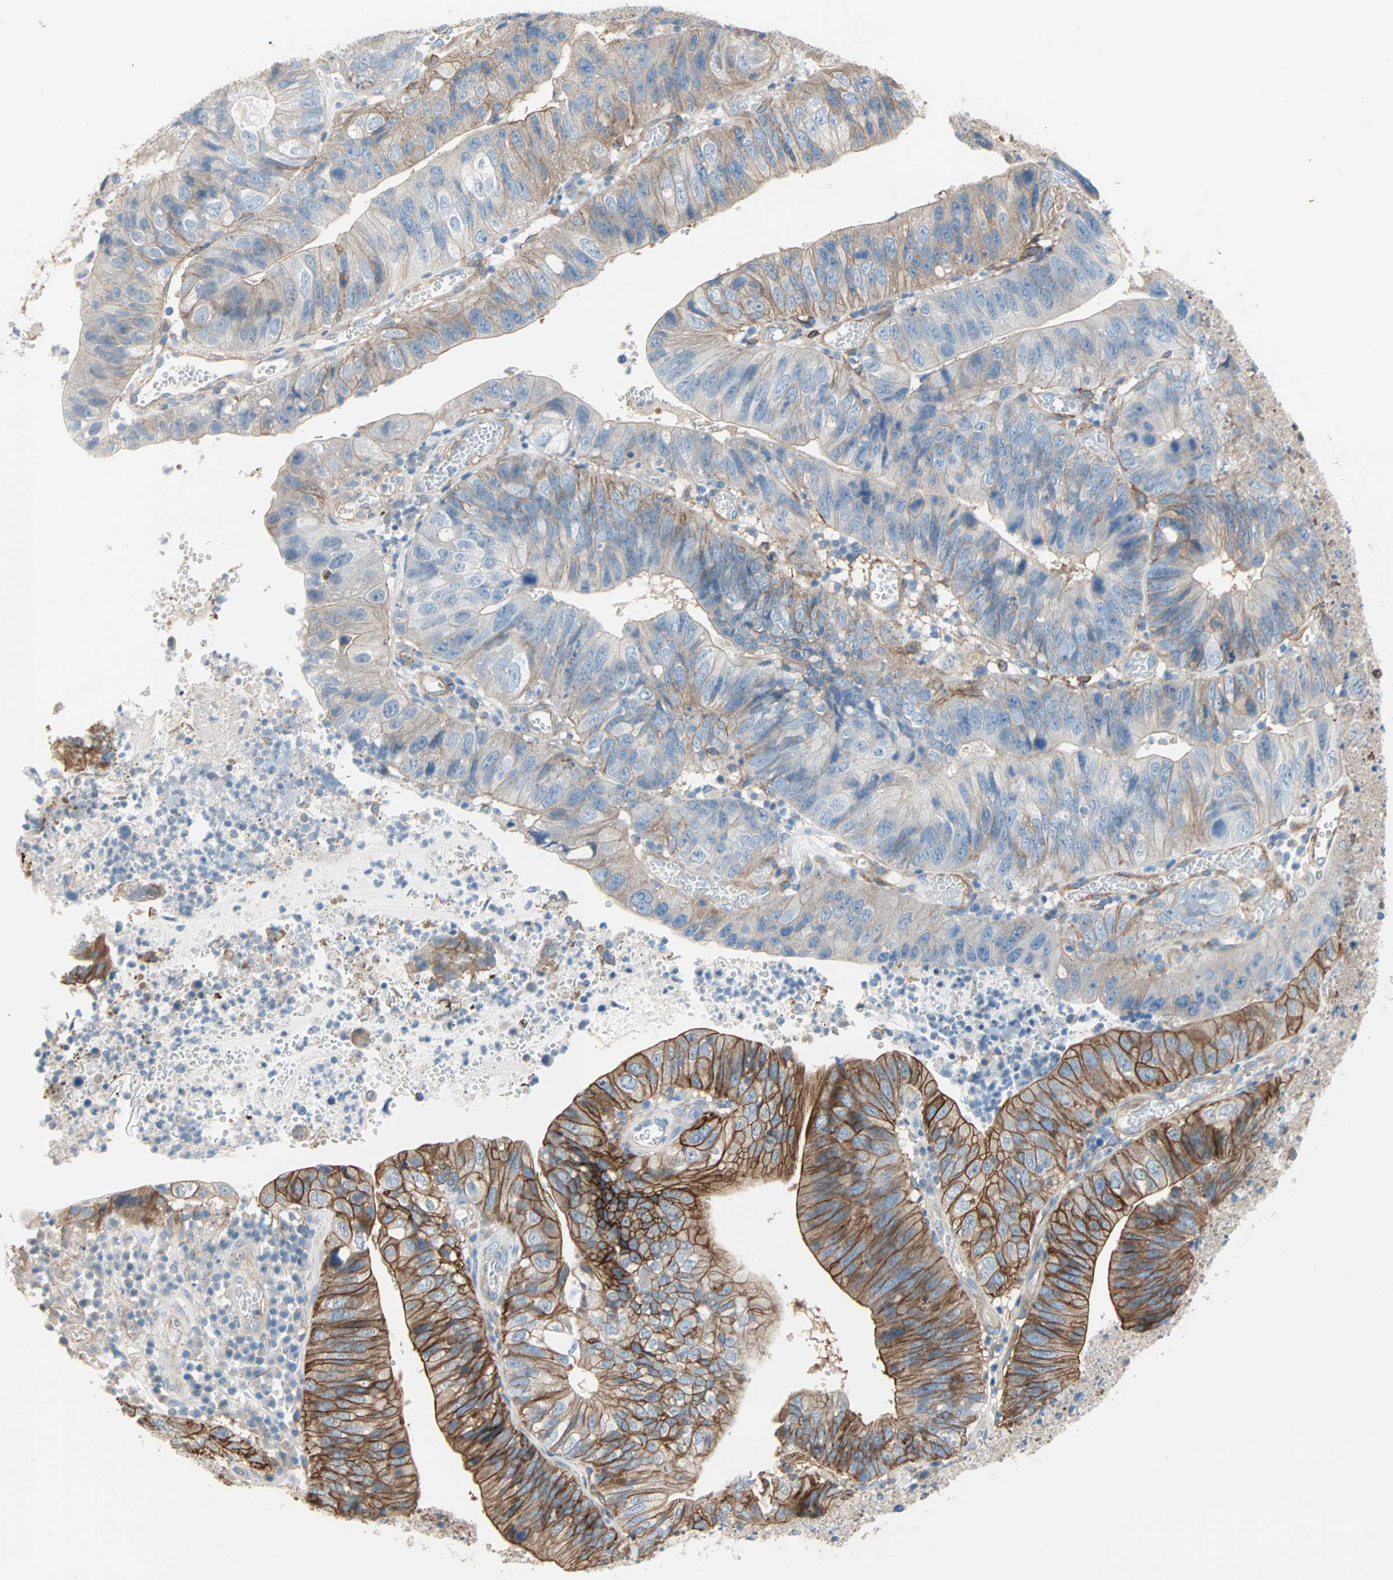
{"staining": {"intensity": "strong", "quantity": "25%-75%", "location": "cytoplasmic/membranous"}, "tissue": "stomach cancer", "cell_type": "Tumor cells", "image_type": "cancer", "snomed": [{"axis": "morphology", "description": "Adenocarcinoma, NOS"}, {"axis": "topography", "description": "Stomach"}], "caption": "IHC (DAB (3,3'-diaminobenzidine)) staining of stomach cancer (adenocarcinoma) demonstrates strong cytoplasmic/membranous protein staining in approximately 25%-75% of tumor cells. The protein of interest is stained brown, and the nuclei are stained in blue (DAB (3,3'-diaminobenzidine) IHC with brightfield microscopy, high magnification).", "gene": "EPB41L2", "patient": {"sex": "male", "age": 59}}